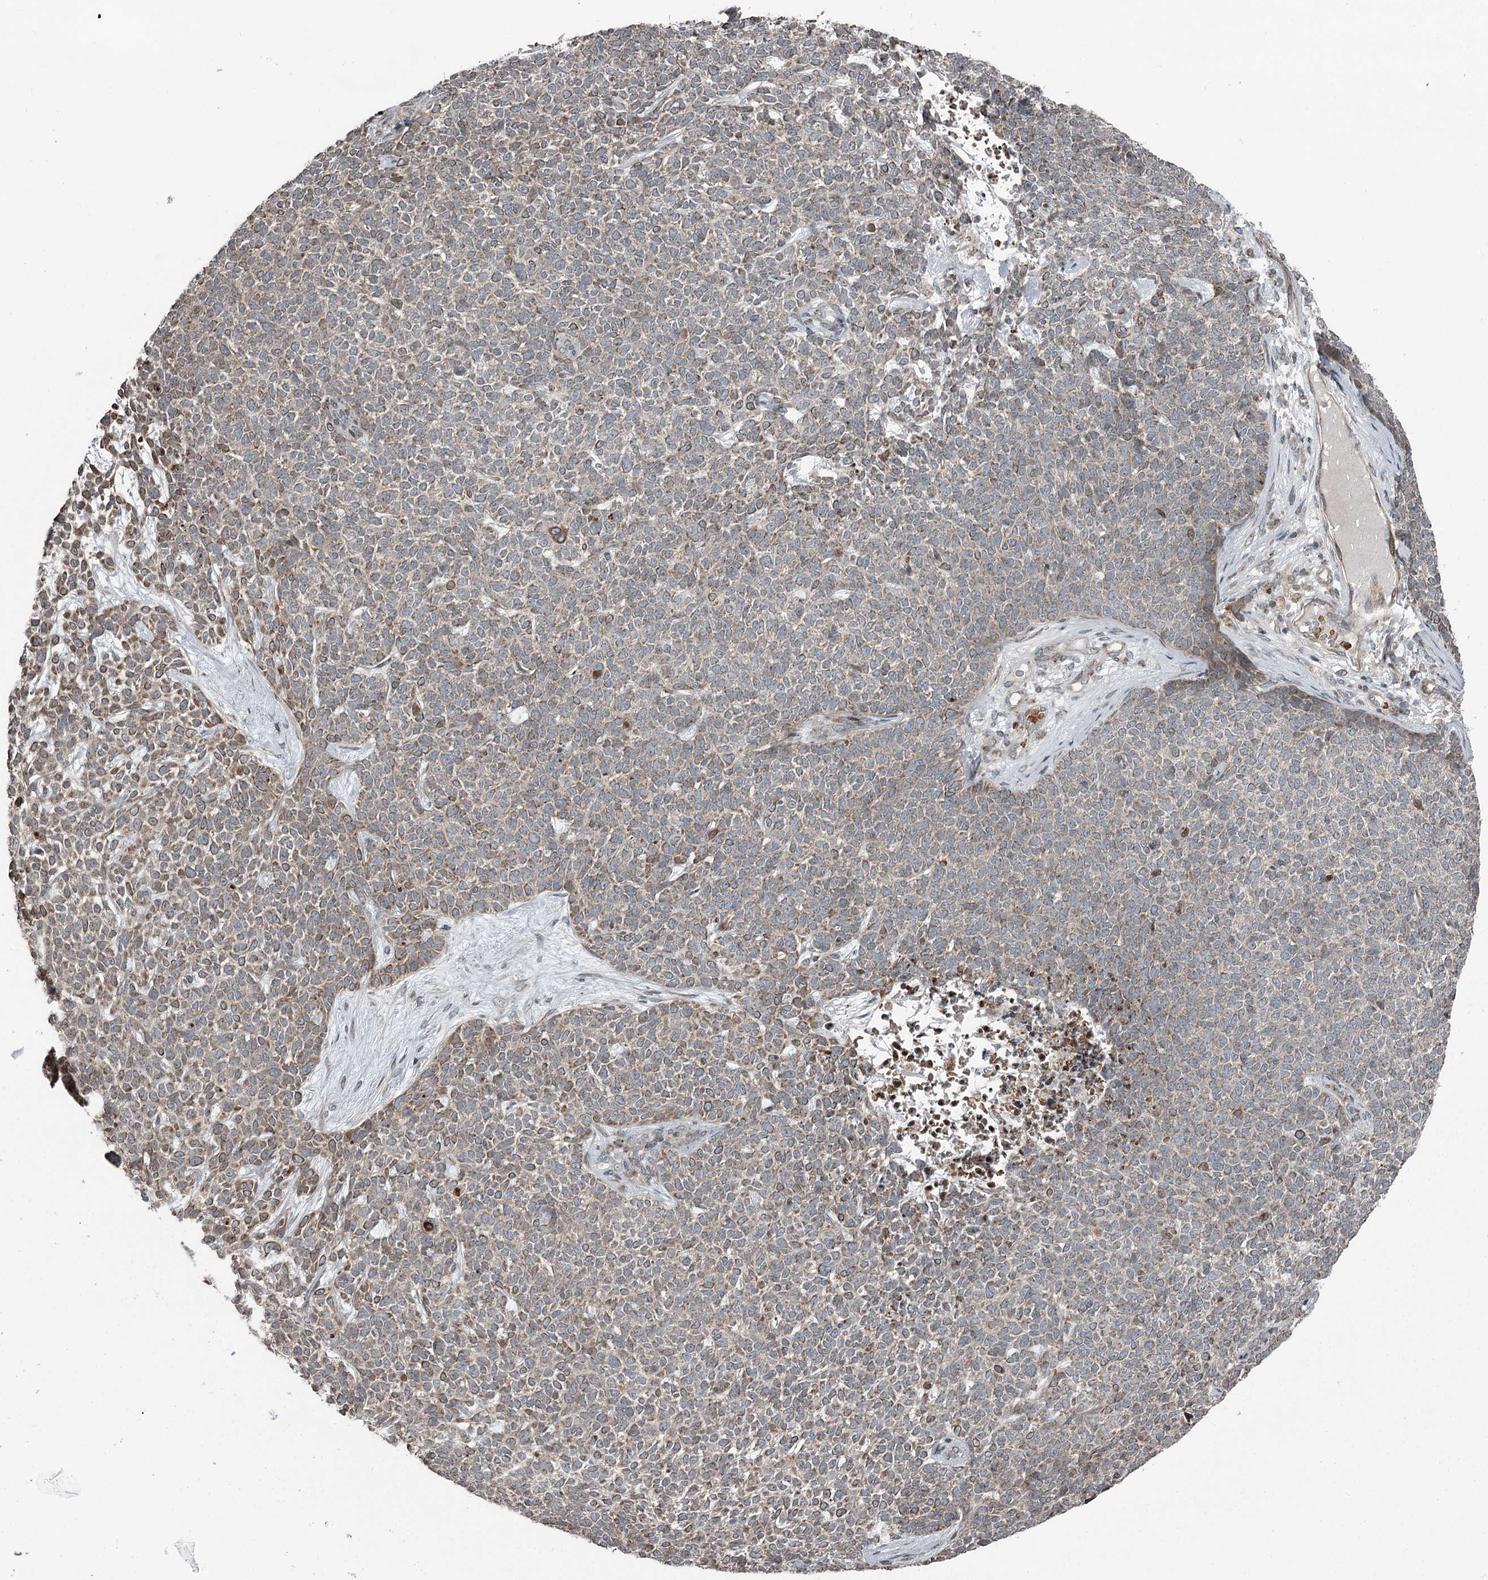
{"staining": {"intensity": "weak", "quantity": ">75%", "location": "cytoplasmic/membranous"}, "tissue": "skin cancer", "cell_type": "Tumor cells", "image_type": "cancer", "snomed": [{"axis": "morphology", "description": "Basal cell carcinoma"}, {"axis": "topography", "description": "Skin"}], "caption": "Immunohistochemistry (IHC) of skin basal cell carcinoma demonstrates low levels of weak cytoplasmic/membranous staining in approximately >75% of tumor cells. (brown staining indicates protein expression, while blue staining denotes nuclei).", "gene": "RASSF8", "patient": {"sex": "female", "age": 84}}